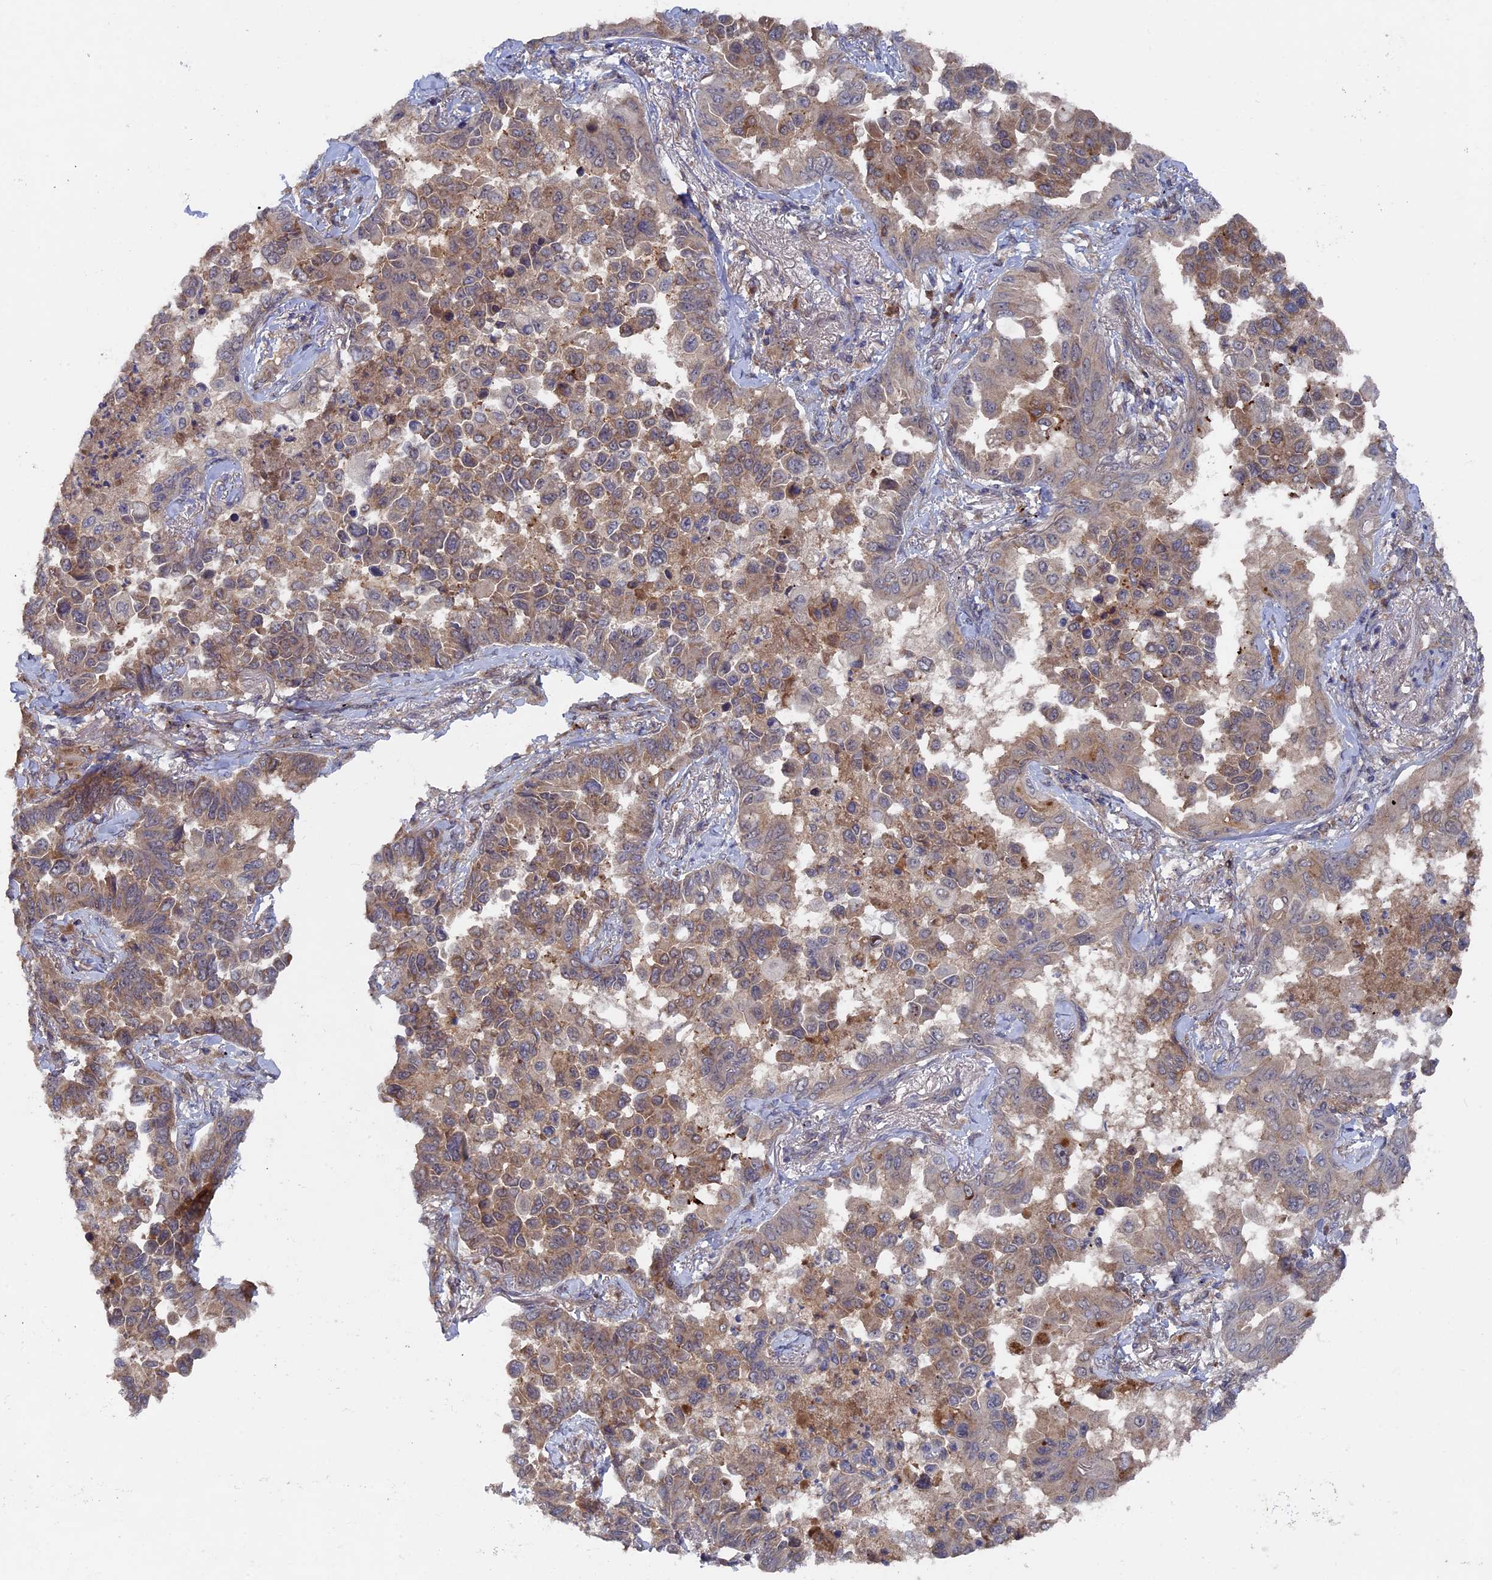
{"staining": {"intensity": "weak", "quantity": ">75%", "location": "cytoplasmic/membranous"}, "tissue": "lung cancer", "cell_type": "Tumor cells", "image_type": "cancer", "snomed": [{"axis": "morphology", "description": "Adenocarcinoma, NOS"}, {"axis": "topography", "description": "Lung"}], "caption": "This is a micrograph of IHC staining of lung cancer (adenocarcinoma), which shows weak staining in the cytoplasmic/membranous of tumor cells.", "gene": "RAB15", "patient": {"sex": "female", "age": 67}}